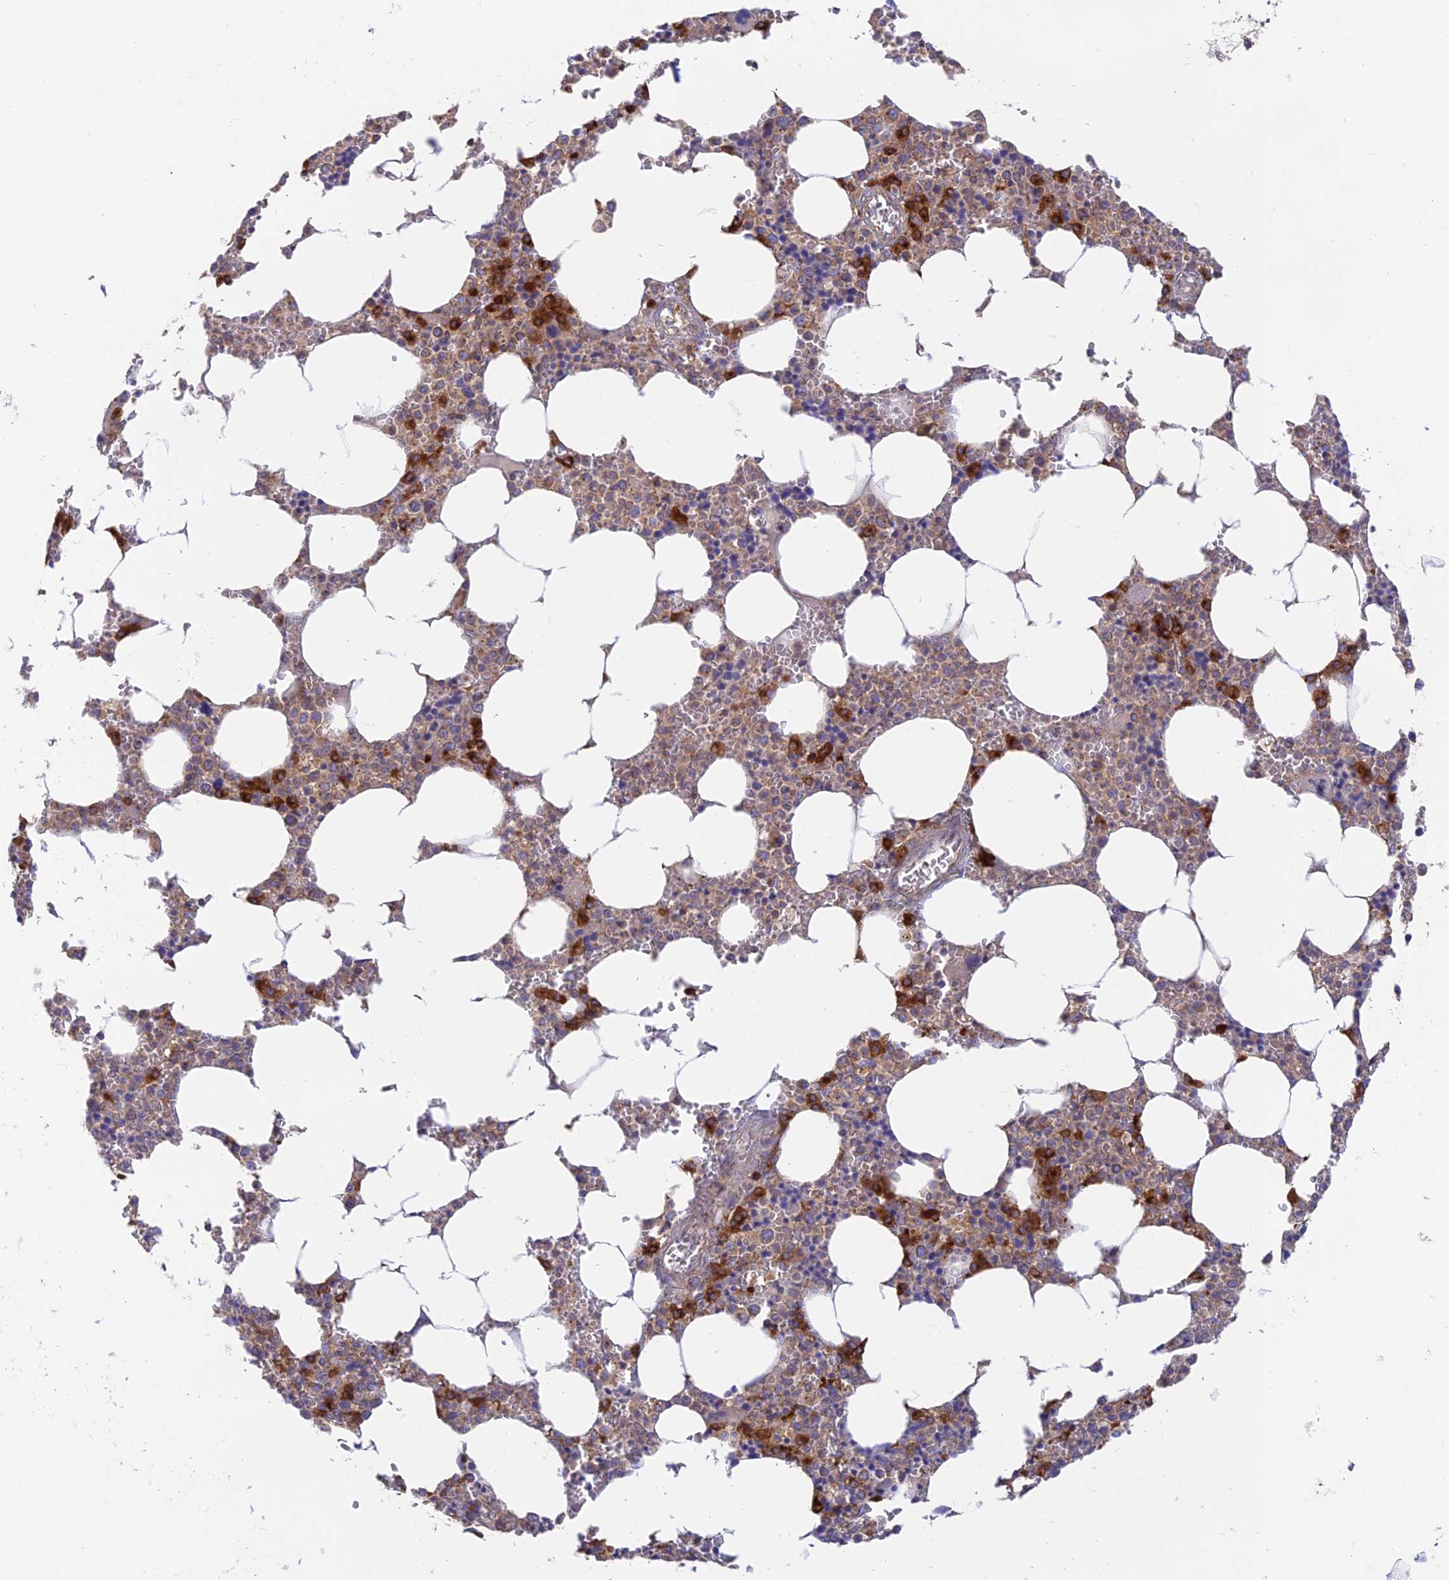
{"staining": {"intensity": "strong", "quantity": "<25%", "location": "cytoplasmic/membranous"}, "tissue": "bone marrow", "cell_type": "Hematopoietic cells", "image_type": "normal", "snomed": [{"axis": "morphology", "description": "Normal tissue, NOS"}, {"axis": "topography", "description": "Bone marrow"}], "caption": "Hematopoietic cells display strong cytoplasmic/membranous expression in about <25% of cells in unremarkable bone marrow. (Brightfield microscopy of DAB IHC at high magnification).", "gene": "GOLGA3", "patient": {"sex": "male", "age": 70}}